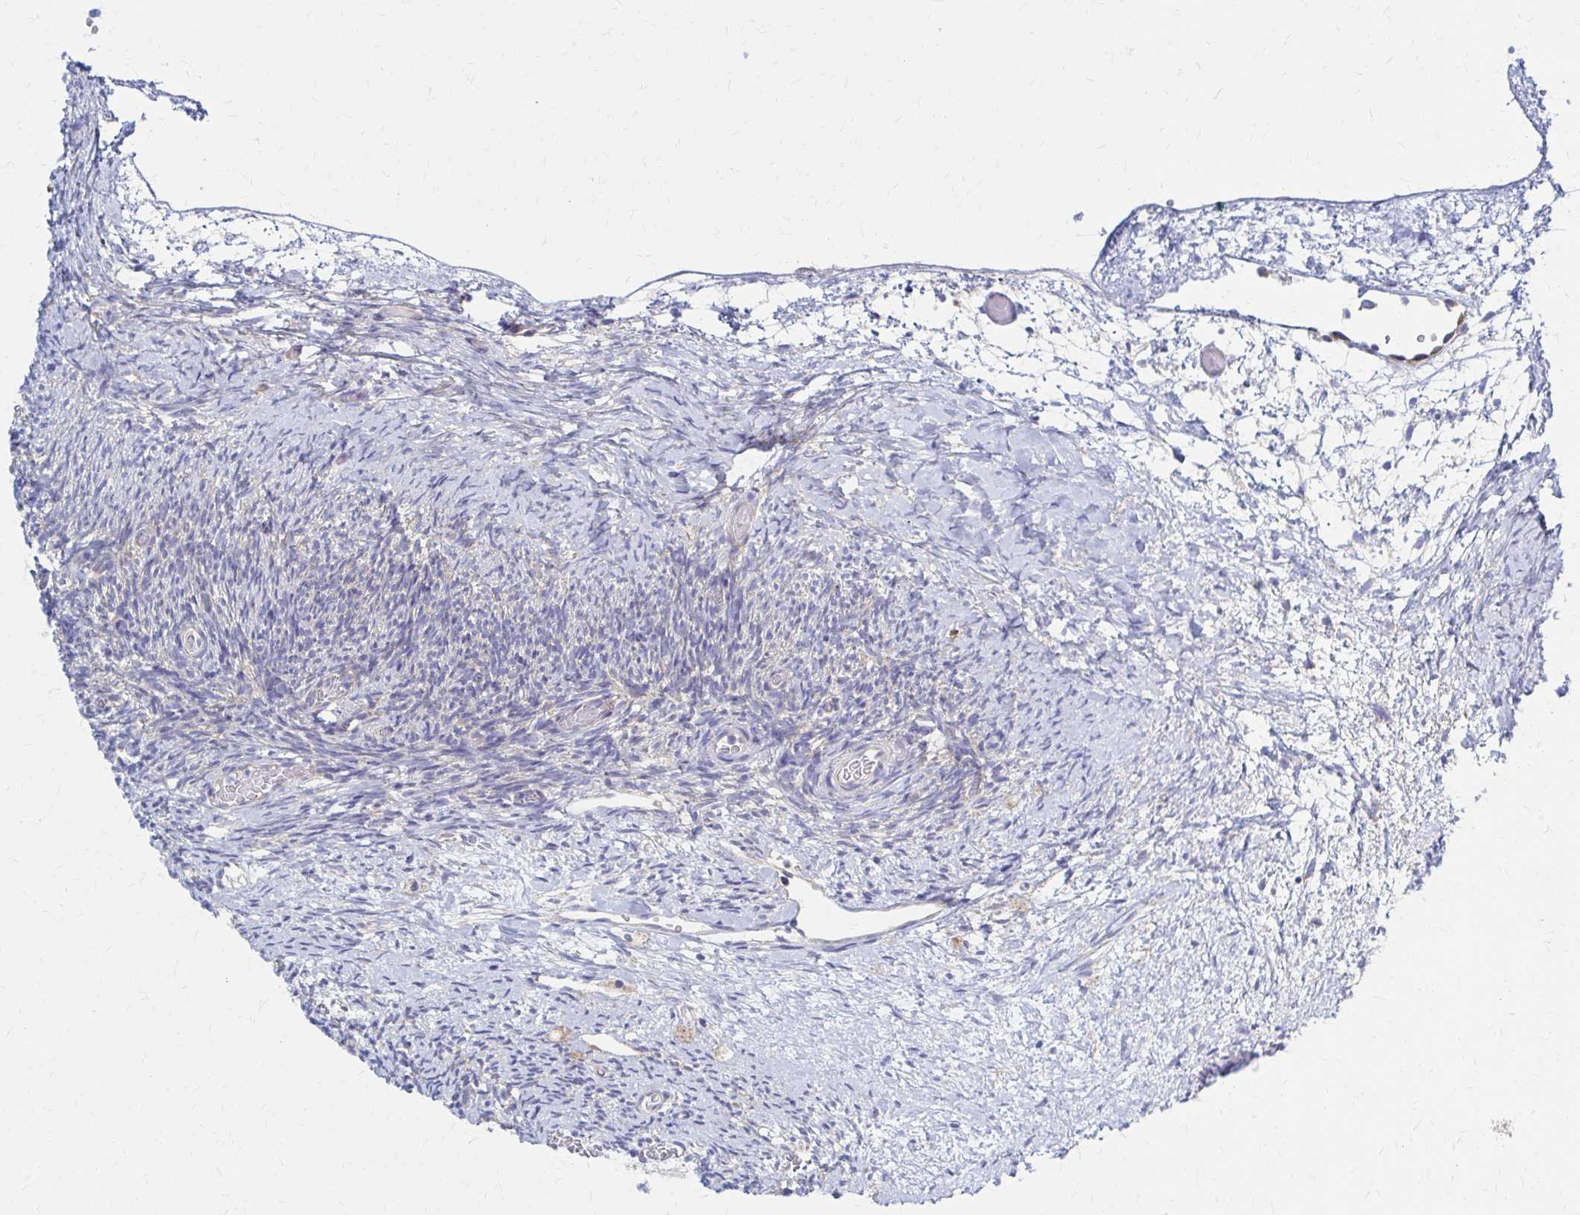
{"staining": {"intensity": "weak", "quantity": ">75%", "location": "cytoplasmic/membranous"}, "tissue": "ovary", "cell_type": "Follicle cells", "image_type": "normal", "snomed": [{"axis": "morphology", "description": "Normal tissue, NOS"}, {"axis": "topography", "description": "Ovary"}], "caption": "Follicle cells exhibit low levels of weak cytoplasmic/membranous staining in approximately >75% of cells in normal ovary.", "gene": "RPL27A", "patient": {"sex": "female", "age": 39}}